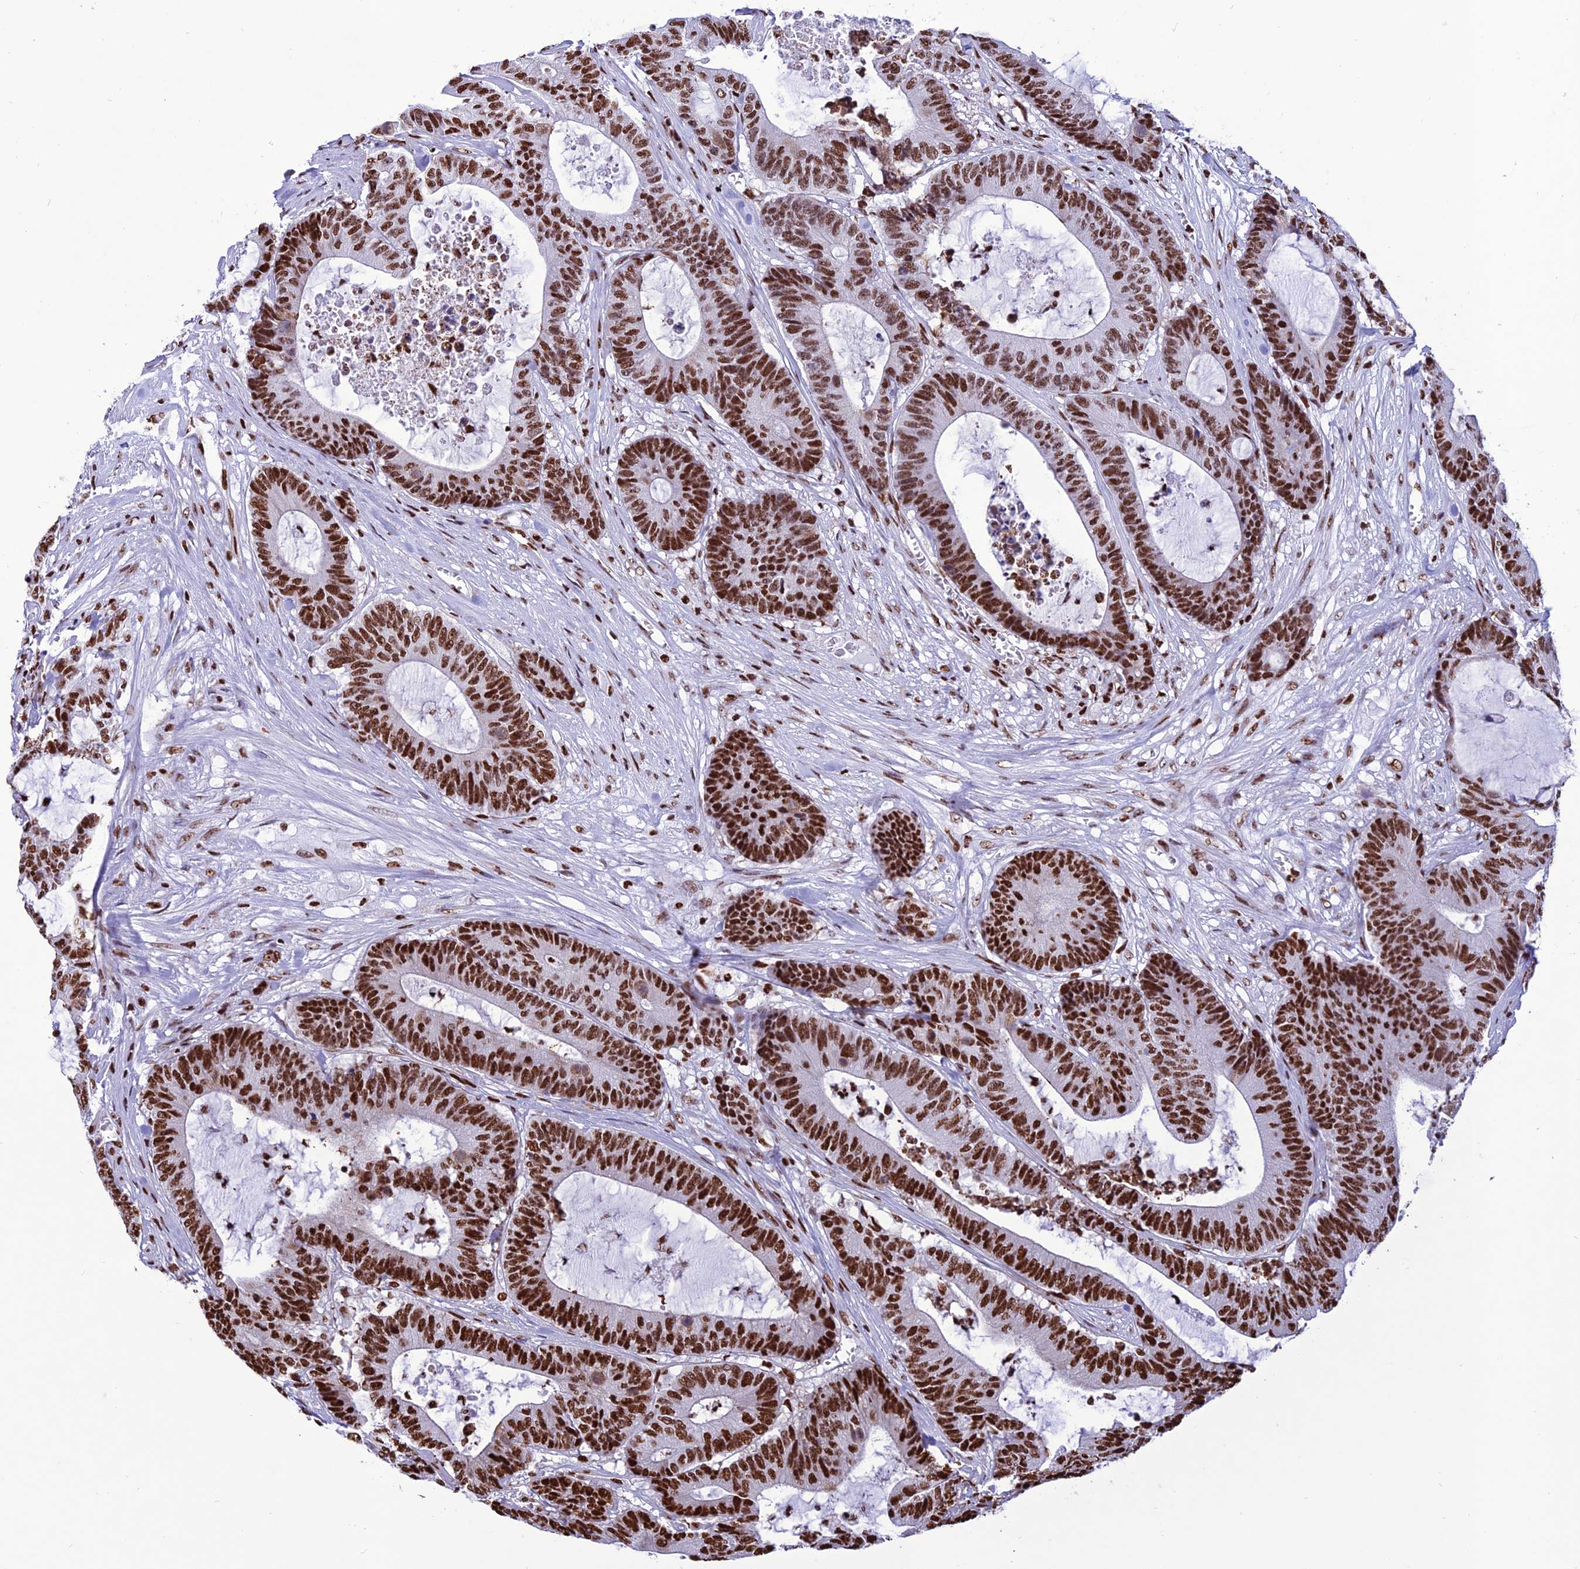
{"staining": {"intensity": "strong", "quantity": ">75%", "location": "nuclear"}, "tissue": "colorectal cancer", "cell_type": "Tumor cells", "image_type": "cancer", "snomed": [{"axis": "morphology", "description": "Adenocarcinoma, NOS"}, {"axis": "topography", "description": "Colon"}], "caption": "Protein staining reveals strong nuclear staining in about >75% of tumor cells in colorectal adenocarcinoma.", "gene": "INO80E", "patient": {"sex": "female", "age": 84}}